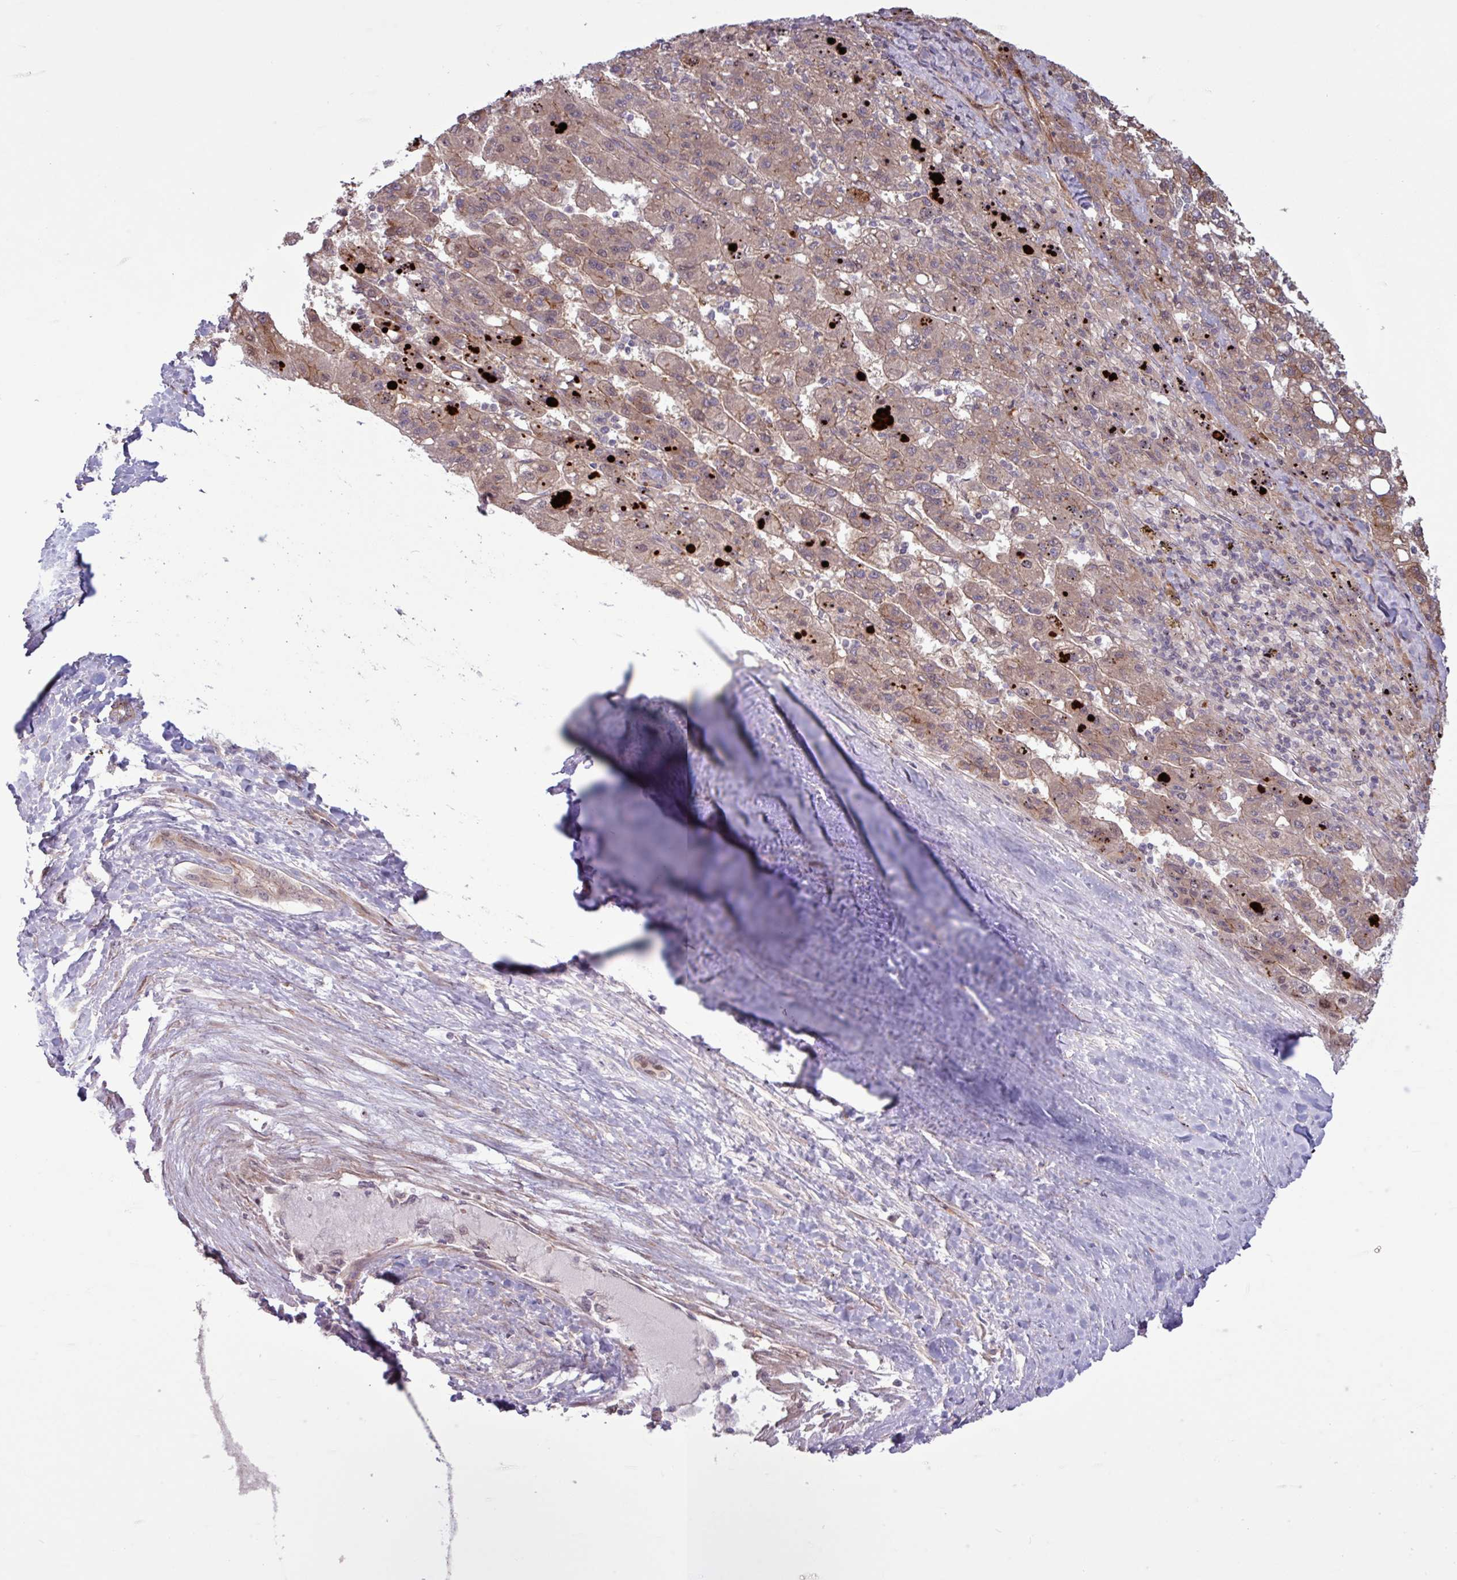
{"staining": {"intensity": "moderate", "quantity": "<25%", "location": "cytoplasmic/membranous"}, "tissue": "liver cancer", "cell_type": "Tumor cells", "image_type": "cancer", "snomed": [{"axis": "morphology", "description": "Carcinoma, Hepatocellular, NOS"}, {"axis": "topography", "description": "Liver"}], "caption": "Moderate cytoplasmic/membranous positivity for a protein is appreciated in about <25% of tumor cells of liver cancer using IHC.", "gene": "PDPR", "patient": {"sex": "female", "age": 82}}